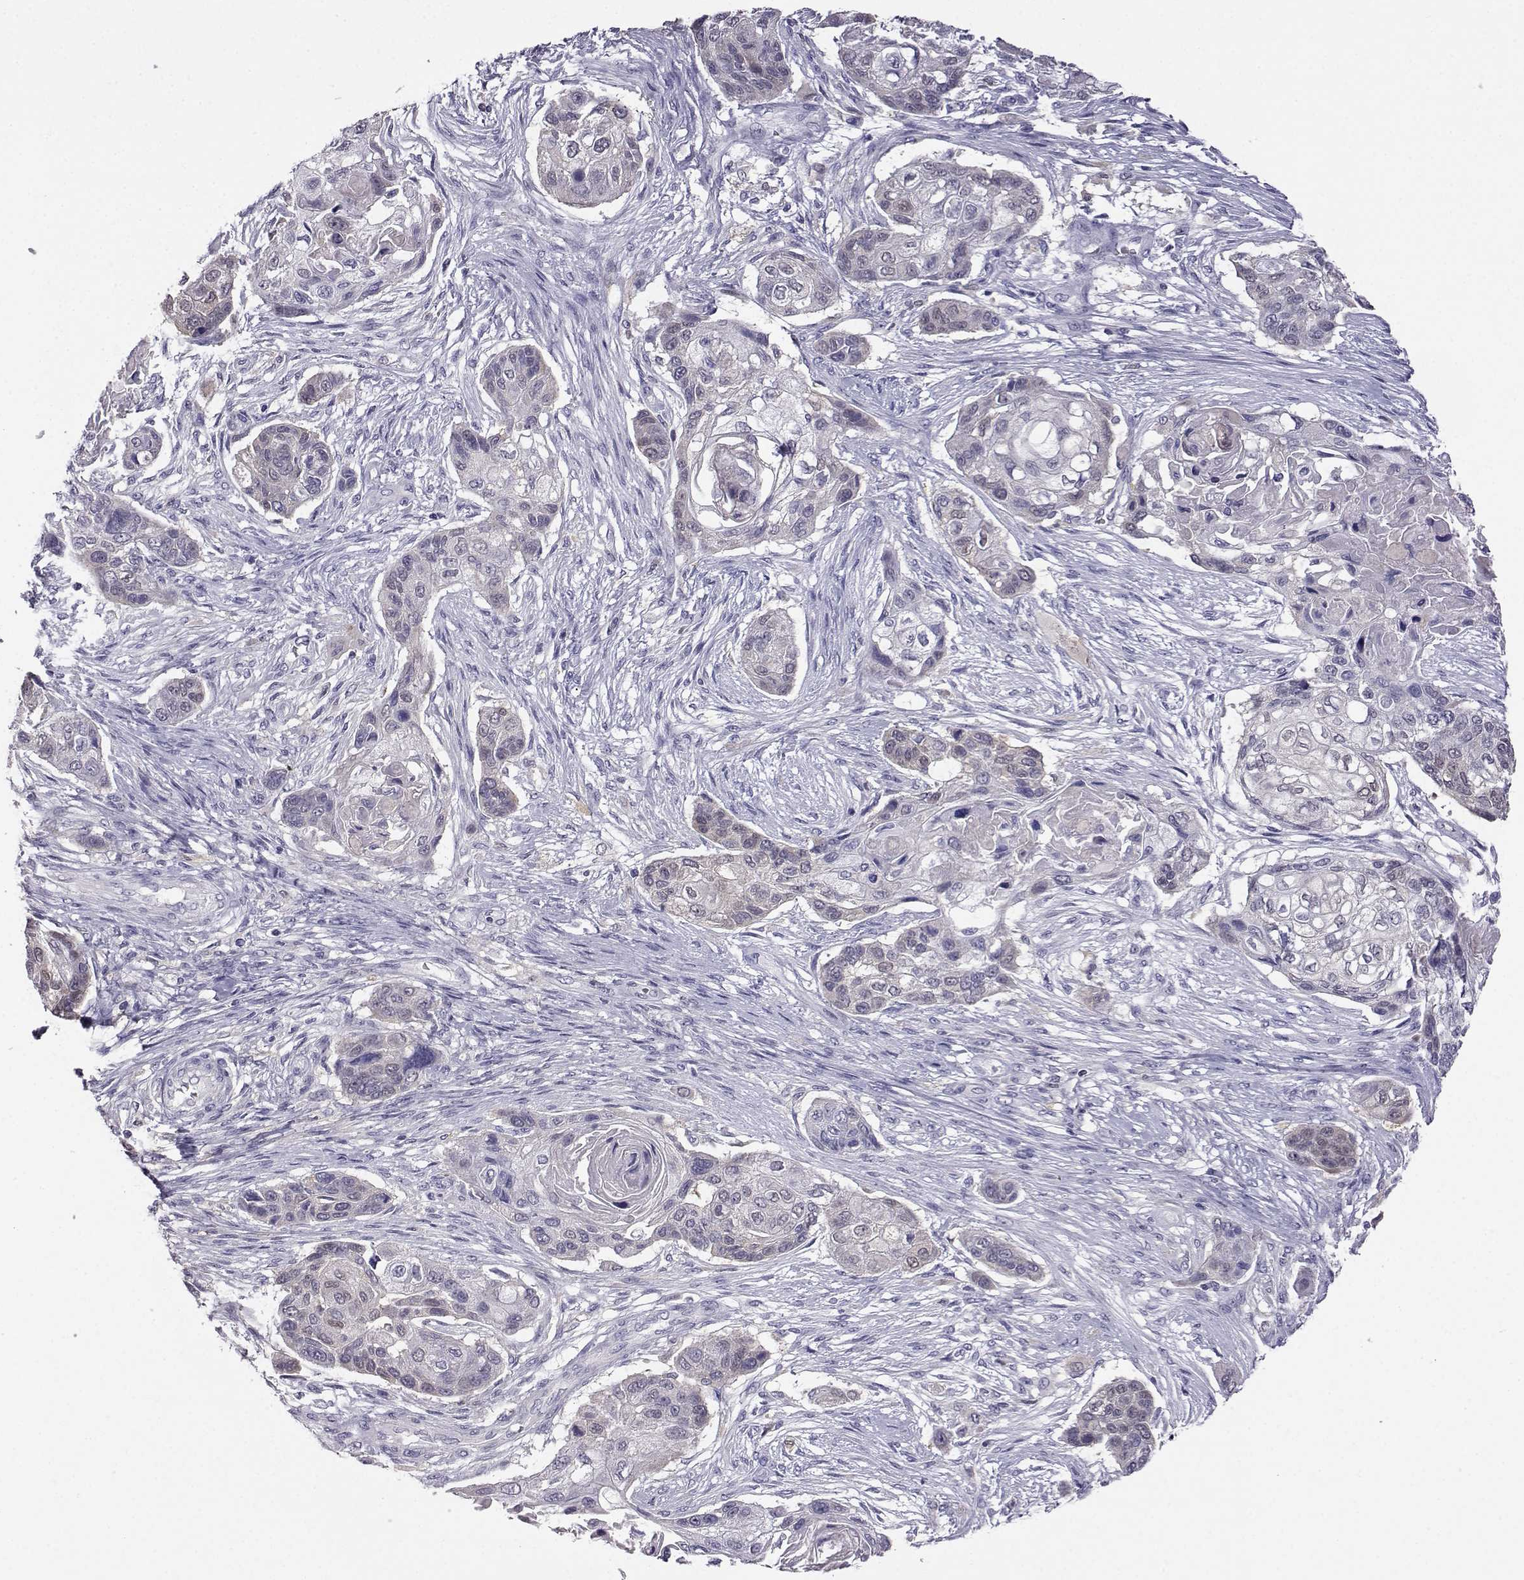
{"staining": {"intensity": "negative", "quantity": "none", "location": "none"}, "tissue": "lung cancer", "cell_type": "Tumor cells", "image_type": "cancer", "snomed": [{"axis": "morphology", "description": "Squamous cell carcinoma, NOS"}, {"axis": "topography", "description": "Lung"}], "caption": "The photomicrograph shows no significant staining in tumor cells of lung cancer.", "gene": "AKR1B1", "patient": {"sex": "male", "age": 69}}